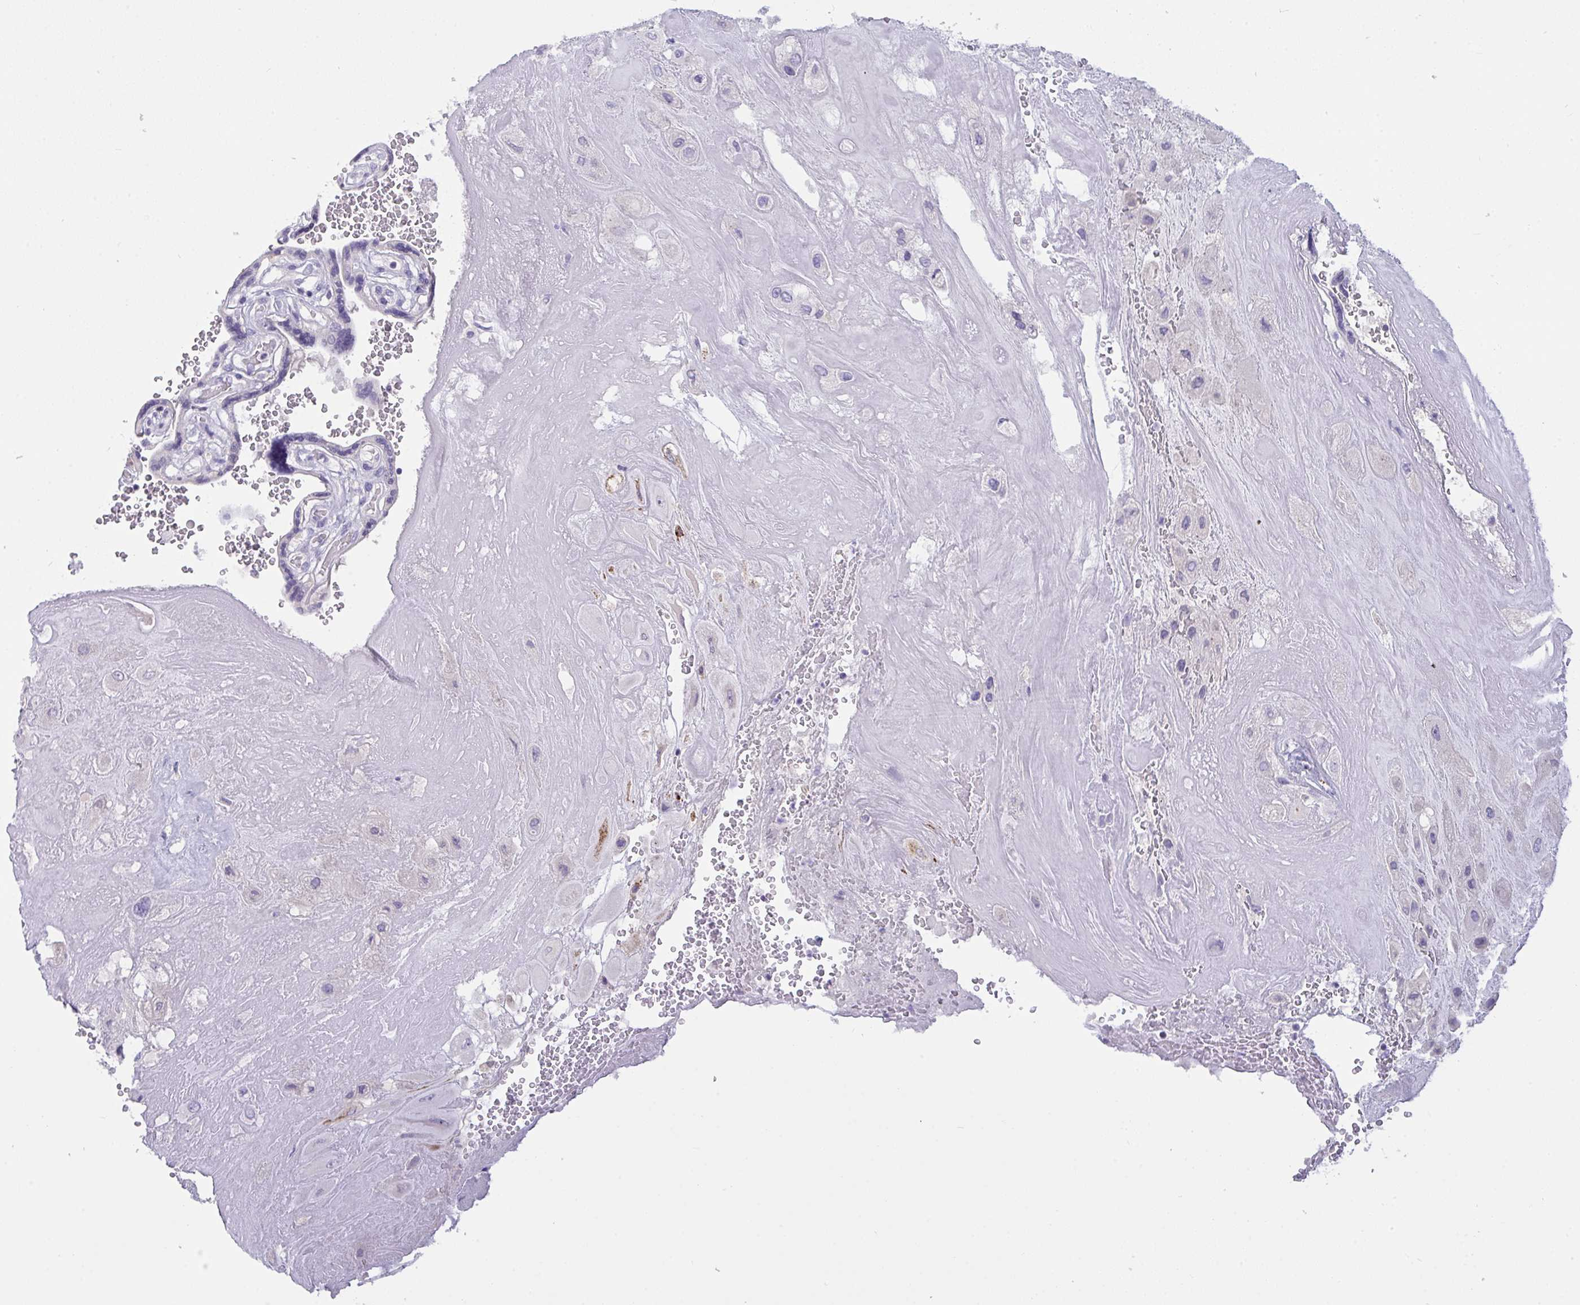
{"staining": {"intensity": "negative", "quantity": "none", "location": "none"}, "tissue": "placenta", "cell_type": "Decidual cells", "image_type": "normal", "snomed": [{"axis": "morphology", "description": "Normal tissue, NOS"}, {"axis": "topography", "description": "Placenta"}], "caption": "Immunohistochemistry image of benign human placenta stained for a protein (brown), which shows no expression in decidual cells.", "gene": "SEMA6B", "patient": {"sex": "female", "age": 32}}